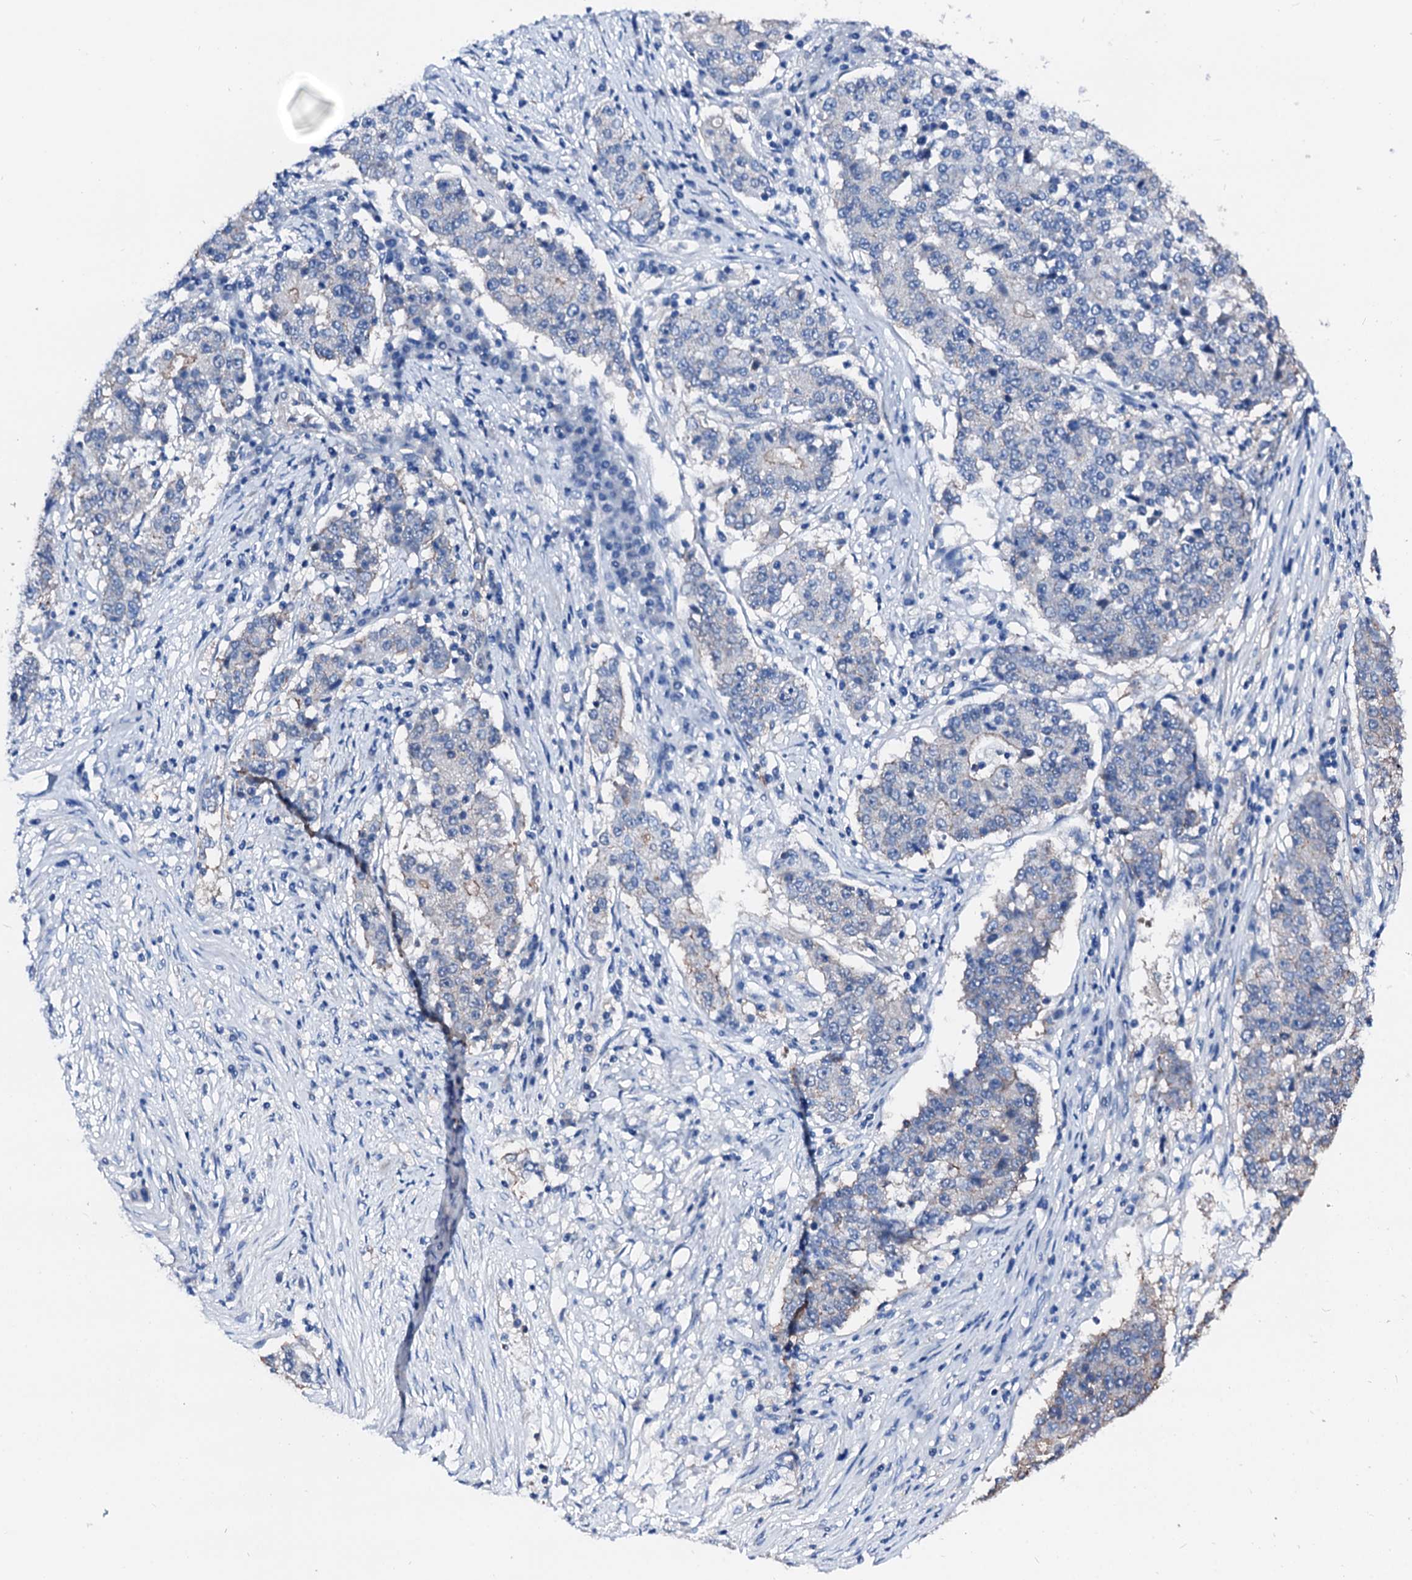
{"staining": {"intensity": "weak", "quantity": "<25%", "location": "cytoplasmic/membranous"}, "tissue": "stomach cancer", "cell_type": "Tumor cells", "image_type": "cancer", "snomed": [{"axis": "morphology", "description": "Adenocarcinoma, NOS"}, {"axis": "topography", "description": "Stomach"}], "caption": "This is a photomicrograph of immunohistochemistry (IHC) staining of adenocarcinoma (stomach), which shows no expression in tumor cells. The staining was performed using DAB (3,3'-diaminobenzidine) to visualize the protein expression in brown, while the nuclei were stained in blue with hematoxylin (Magnification: 20x).", "gene": "CSN2", "patient": {"sex": "male", "age": 59}}